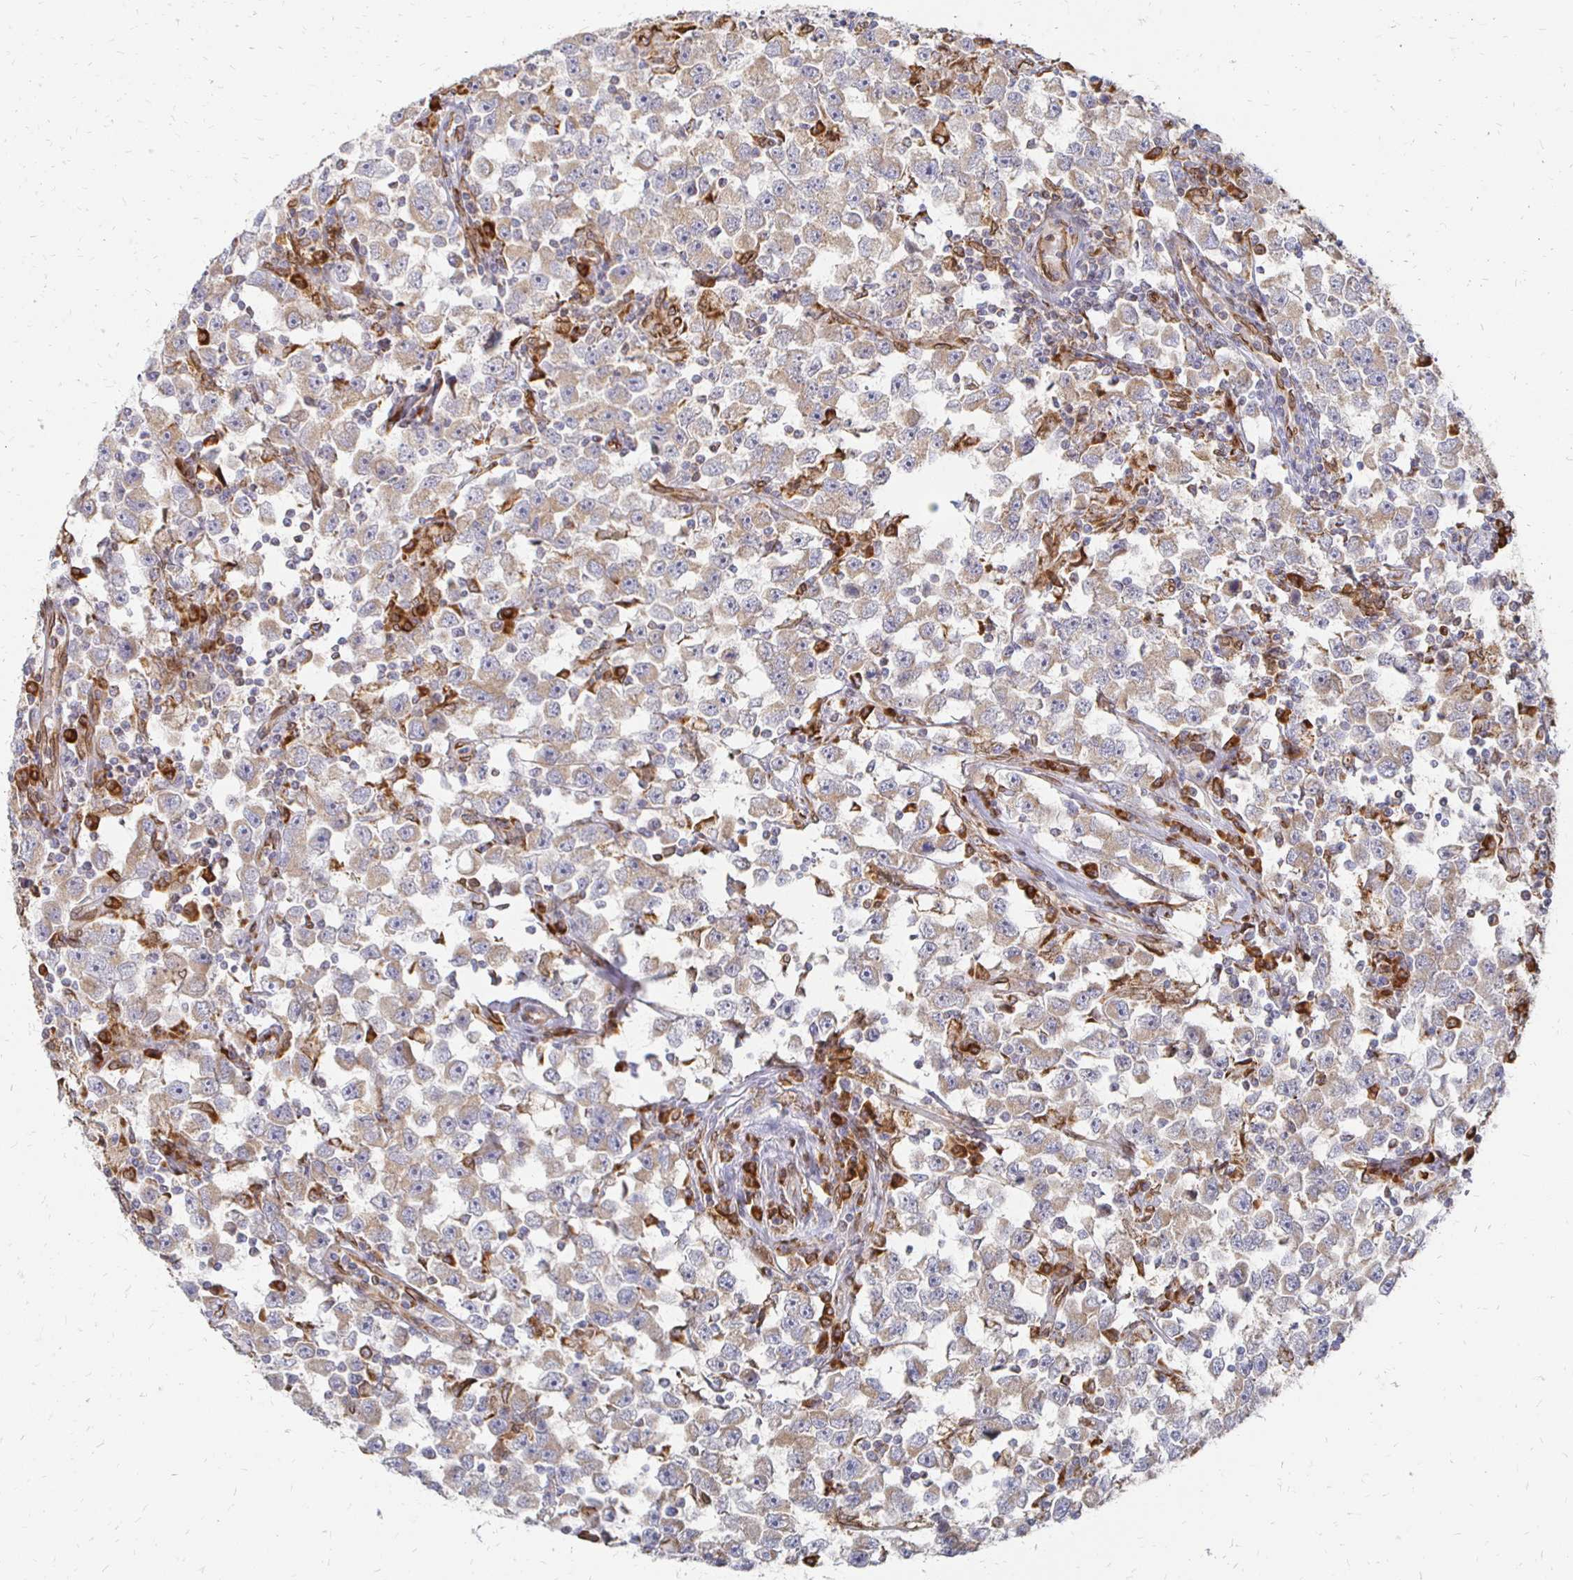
{"staining": {"intensity": "weak", "quantity": "25%-75%", "location": "cytoplasmic/membranous"}, "tissue": "testis cancer", "cell_type": "Tumor cells", "image_type": "cancer", "snomed": [{"axis": "morphology", "description": "Seminoma, NOS"}, {"axis": "topography", "description": "Testis"}], "caption": "Weak cytoplasmic/membranous protein expression is seen in about 25%-75% of tumor cells in testis cancer (seminoma).", "gene": "PELI3", "patient": {"sex": "male", "age": 33}}